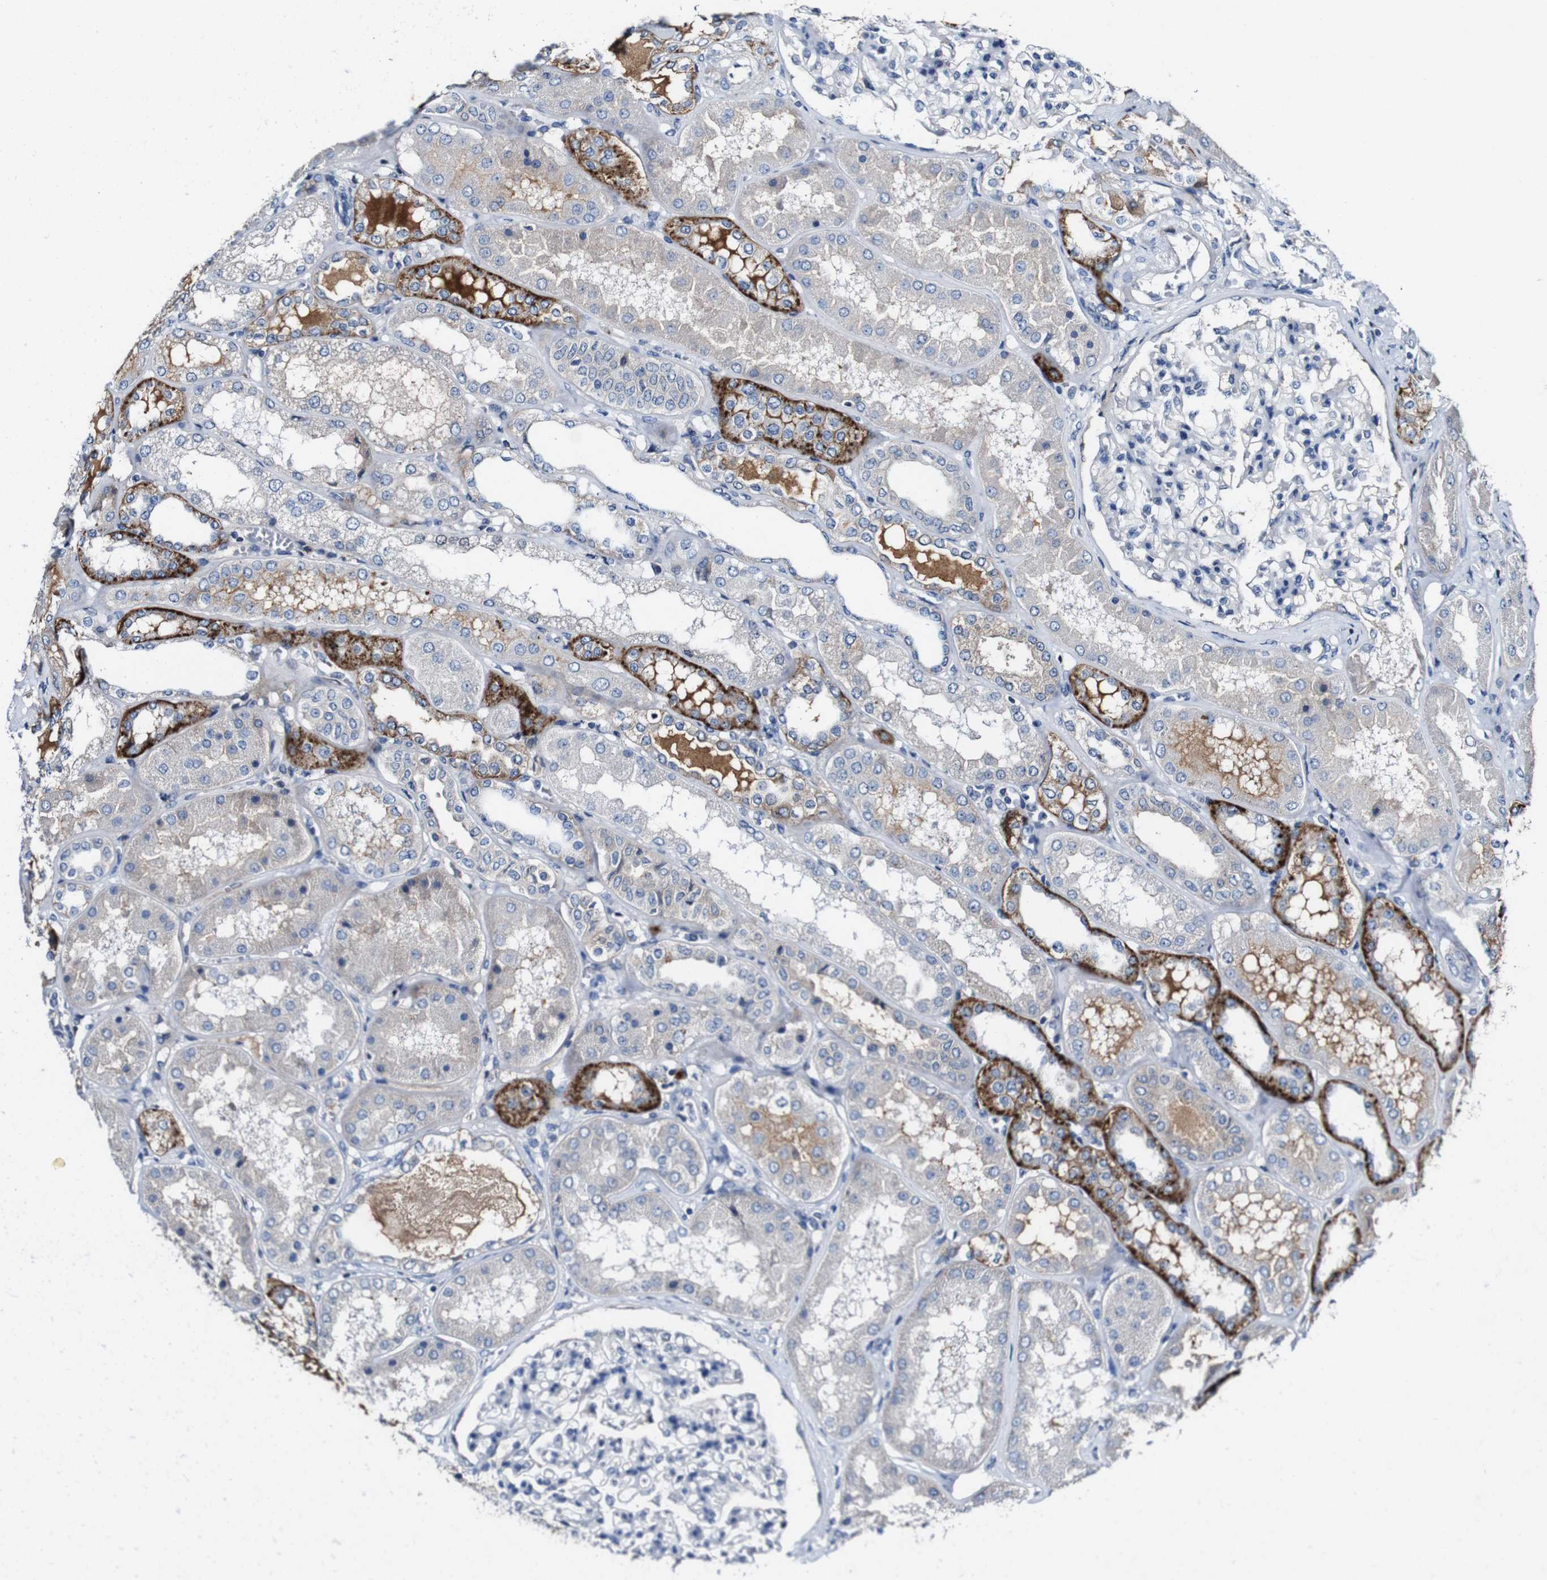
{"staining": {"intensity": "negative", "quantity": "none", "location": "none"}, "tissue": "kidney", "cell_type": "Cells in glomeruli", "image_type": "normal", "snomed": [{"axis": "morphology", "description": "Normal tissue, NOS"}, {"axis": "topography", "description": "Kidney"}], "caption": "The immunohistochemistry histopathology image has no significant staining in cells in glomeruli of kidney. (Brightfield microscopy of DAB immunohistochemistry at high magnification).", "gene": "GRAMD1A", "patient": {"sex": "female", "age": 56}}